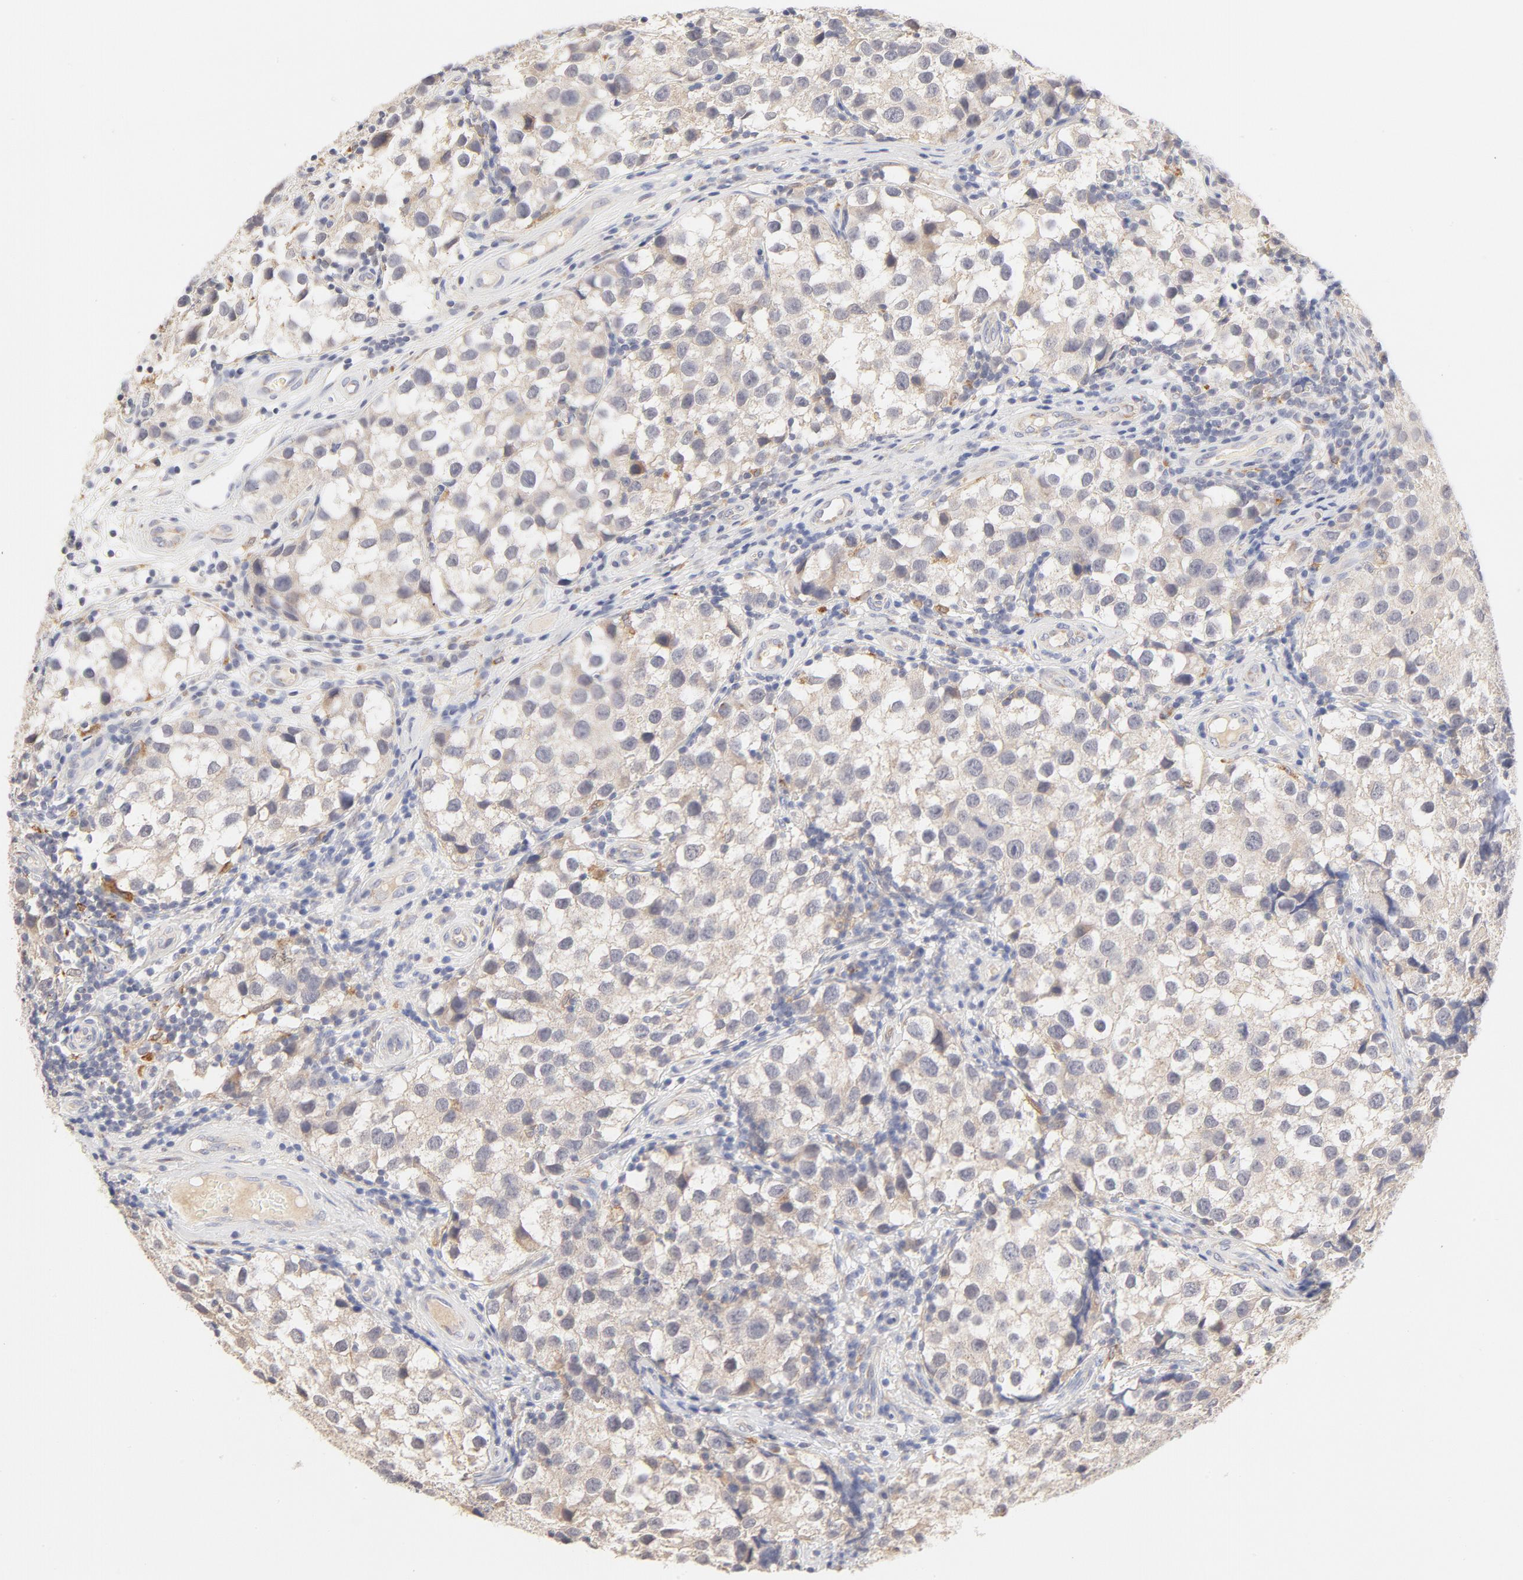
{"staining": {"intensity": "weak", "quantity": "25%-75%", "location": "cytoplasmic/membranous"}, "tissue": "testis cancer", "cell_type": "Tumor cells", "image_type": "cancer", "snomed": [{"axis": "morphology", "description": "Seminoma, NOS"}, {"axis": "topography", "description": "Testis"}], "caption": "About 25%-75% of tumor cells in seminoma (testis) demonstrate weak cytoplasmic/membranous protein staining as visualized by brown immunohistochemical staining.", "gene": "MTERF2", "patient": {"sex": "male", "age": 39}}